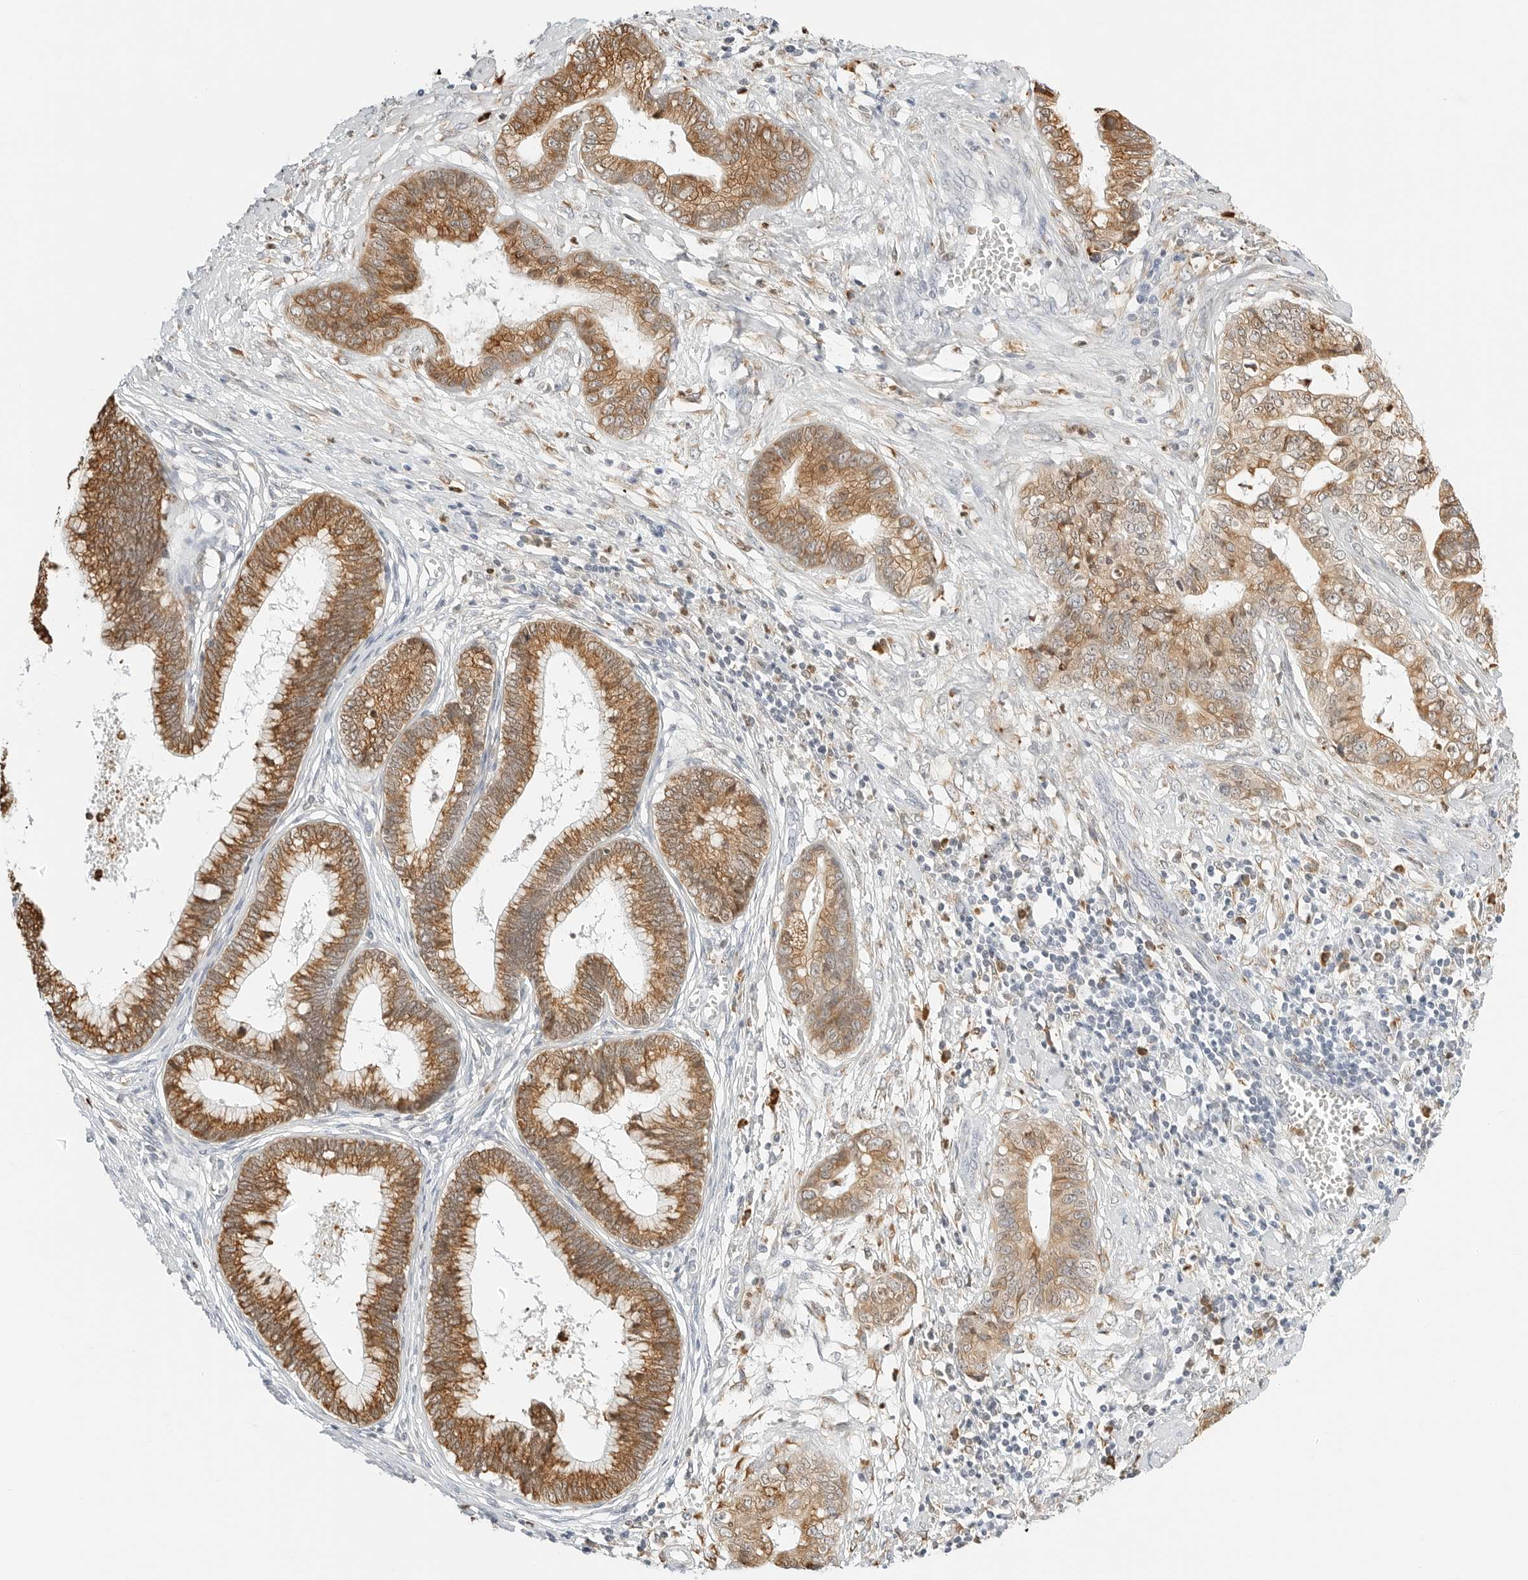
{"staining": {"intensity": "moderate", "quantity": ">75%", "location": "cytoplasmic/membranous"}, "tissue": "cervical cancer", "cell_type": "Tumor cells", "image_type": "cancer", "snomed": [{"axis": "morphology", "description": "Adenocarcinoma, NOS"}, {"axis": "topography", "description": "Cervix"}], "caption": "Cervical cancer stained with a brown dye demonstrates moderate cytoplasmic/membranous positive expression in approximately >75% of tumor cells.", "gene": "THEM4", "patient": {"sex": "female", "age": 44}}